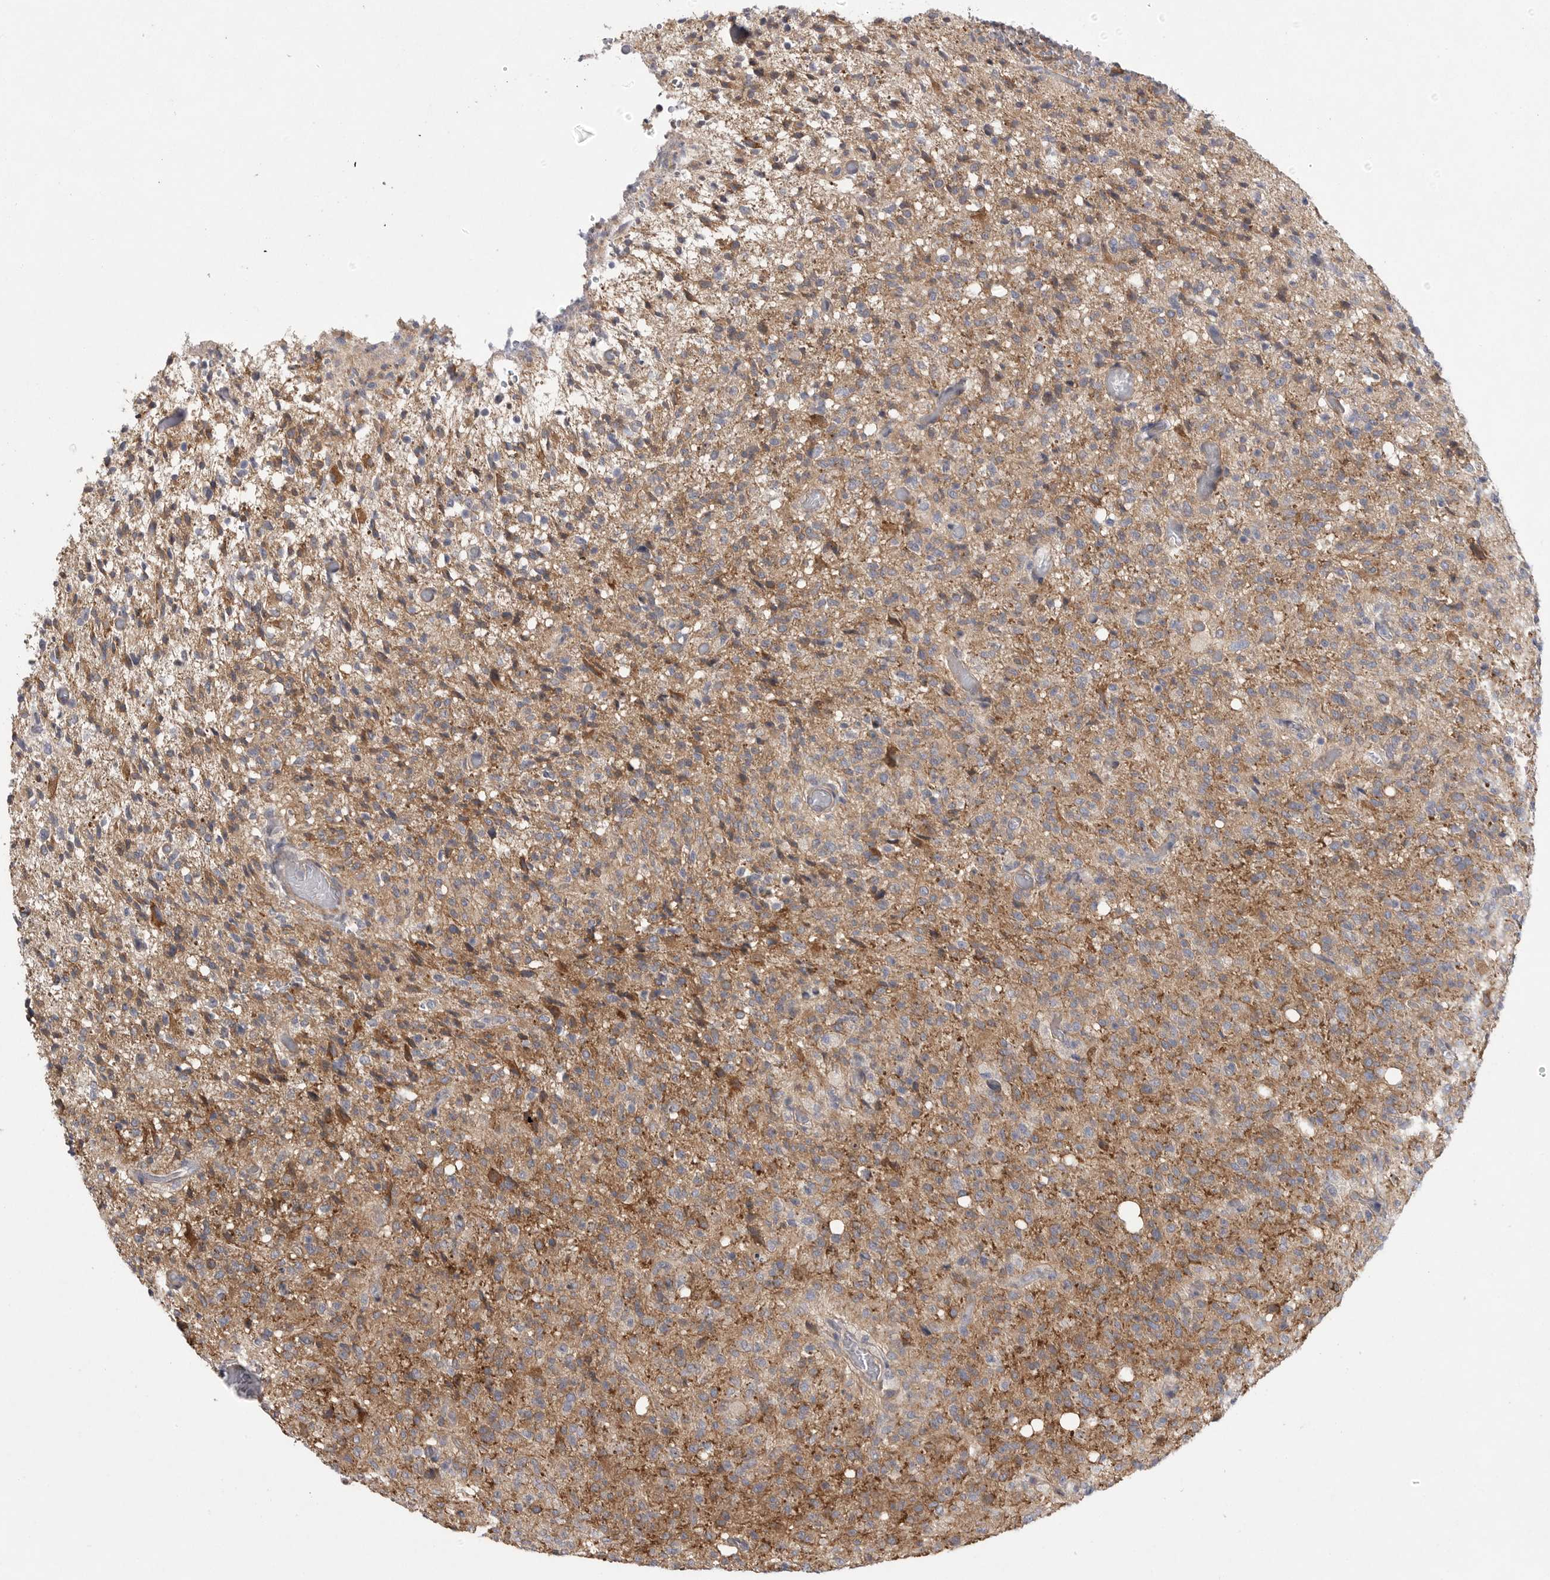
{"staining": {"intensity": "moderate", "quantity": ">75%", "location": "cytoplasmic/membranous"}, "tissue": "glioma", "cell_type": "Tumor cells", "image_type": "cancer", "snomed": [{"axis": "morphology", "description": "Glioma, malignant, High grade"}, {"axis": "topography", "description": "Brain"}], "caption": "Malignant glioma (high-grade) was stained to show a protein in brown. There is medium levels of moderate cytoplasmic/membranous positivity in approximately >75% of tumor cells.", "gene": "FBXO43", "patient": {"sex": "female", "age": 57}}